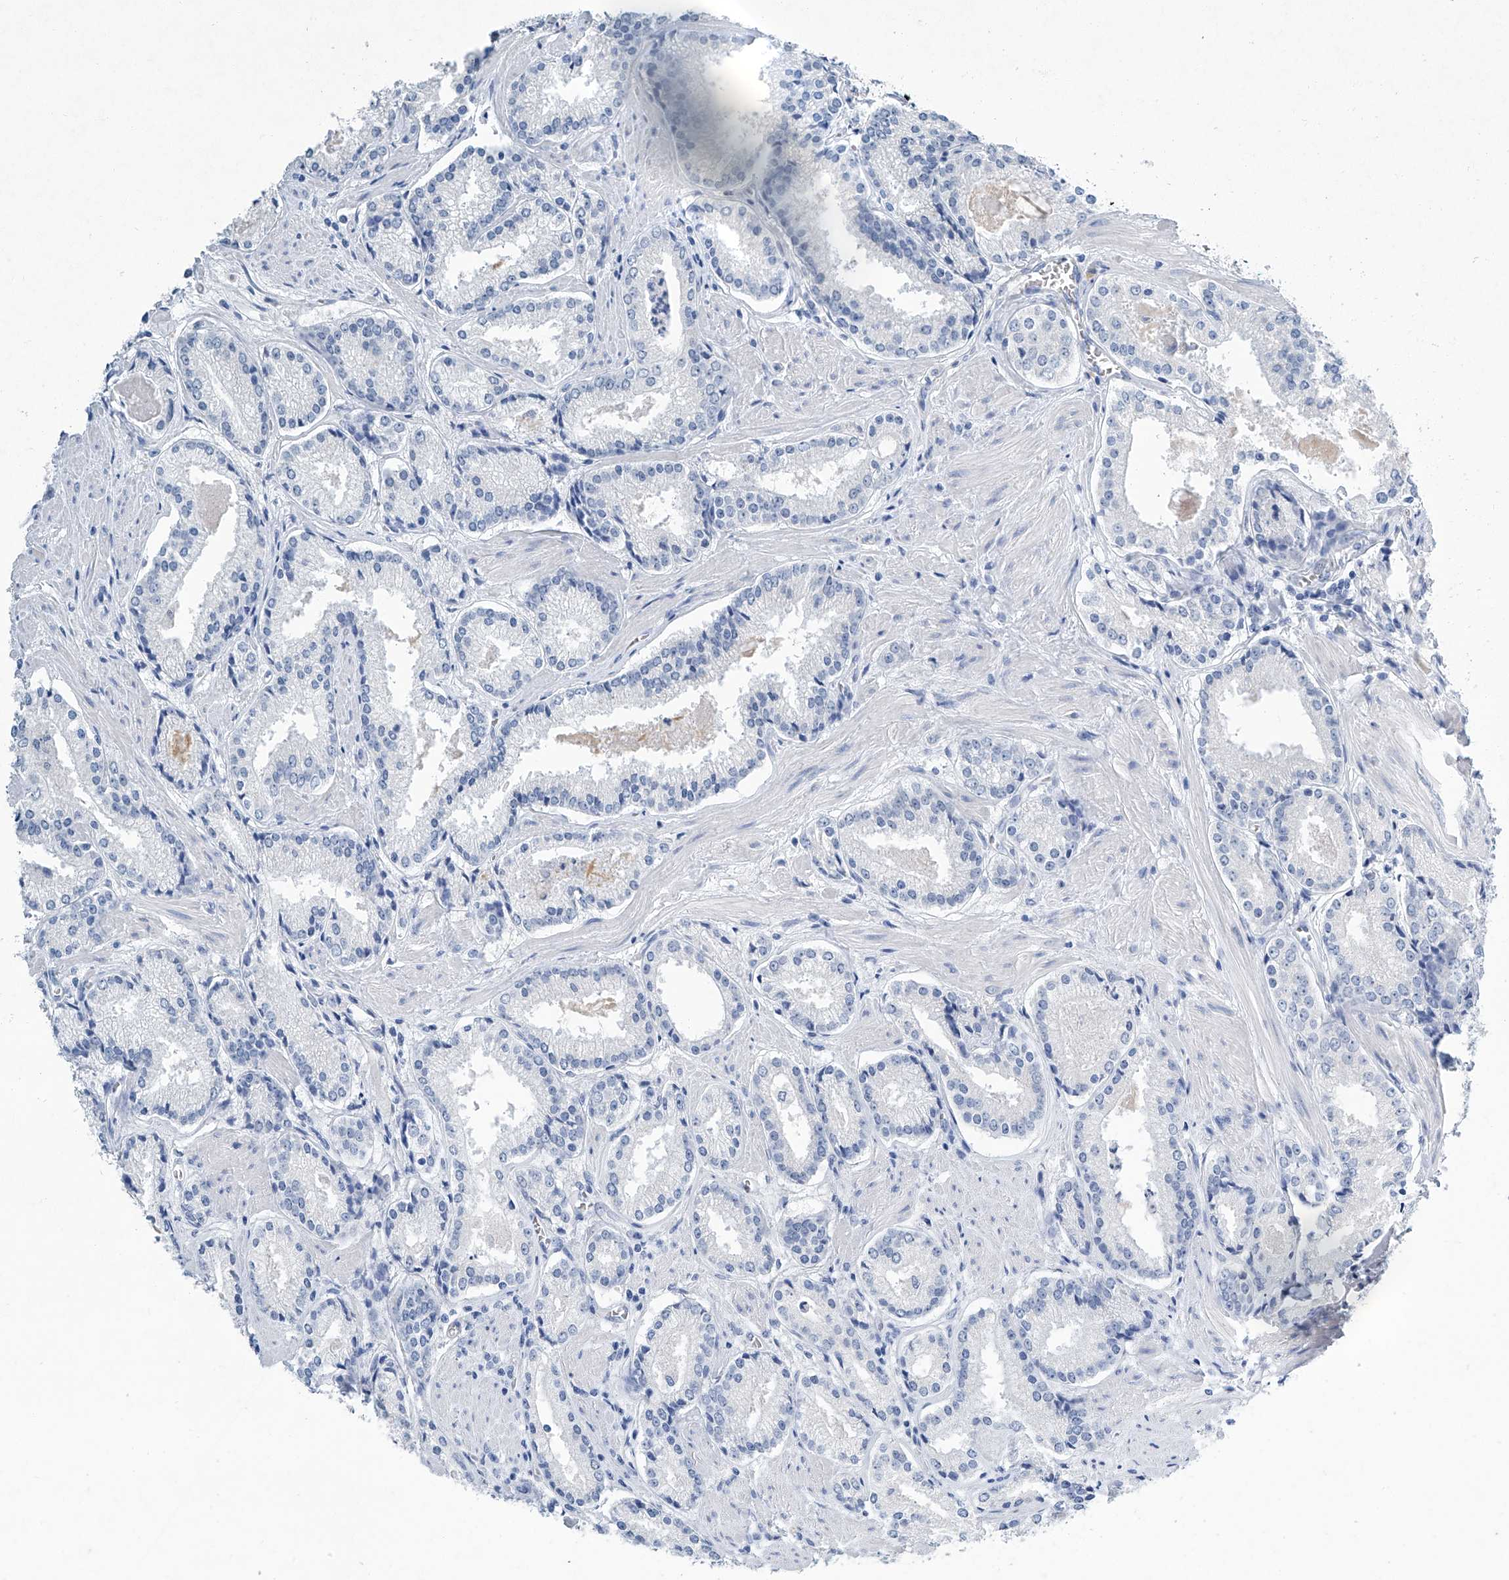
{"staining": {"intensity": "negative", "quantity": "none", "location": "none"}, "tissue": "prostate cancer", "cell_type": "Tumor cells", "image_type": "cancer", "snomed": [{"axis": "morphology", "description": "Adenocarcinoma, Low grade"}, {"axis": "topography", "description": "Prostate"}], "caption": "This is an immunohistochemistry (IHC) micrograph of human prostate cancer. There is no staining in tumor cells.", "gene": "CYP2A7", "patient": {"sex": "male", "age": 54}}